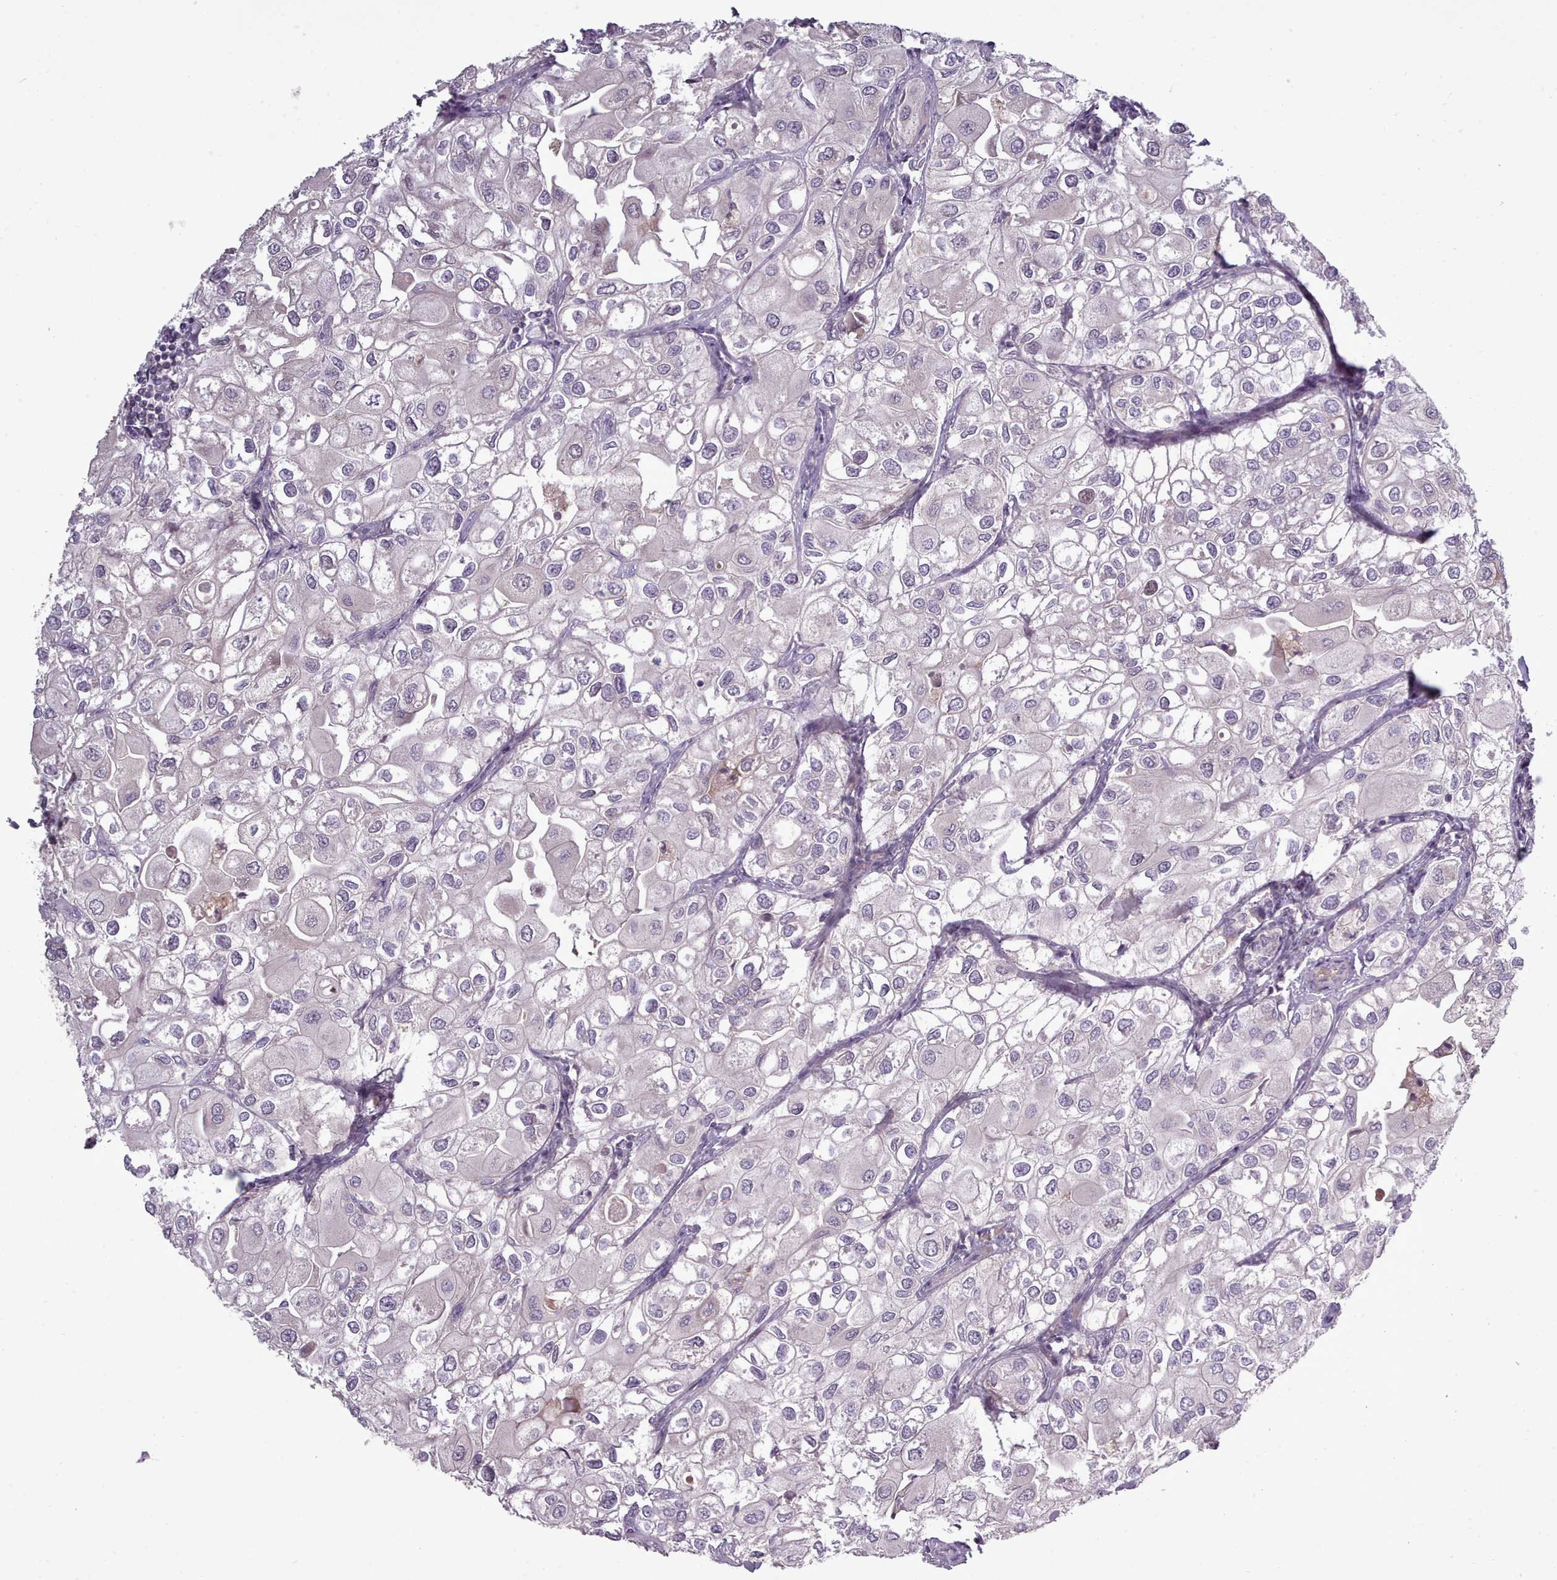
{"staining": {"intensity": "negative", "quantity": "none", "location": "none"}, "tissue": "urothelial cancer", "cell_type": "Tumor cells", "image_type": "cancer", "snomed": [{"axis": "morphology", "description": "Urothelial carcinoma, High grade"}, {"axis": "topography", "description": "Urinary bladder"}], "caption": "This is a micrograph of immunohistochemistry staining of urothelial carcinoma (high-grade), which shows no expression in tumor cells. The staining was performed using DAB (3,3'-diaminobenzidine) to visualize the protein expression in brown, while the nuclei were stained in blue with hematoxylin (Magnification: 20x).", "gene": "LEFTY2", "patient": {"sex": "male", "age": 64}}